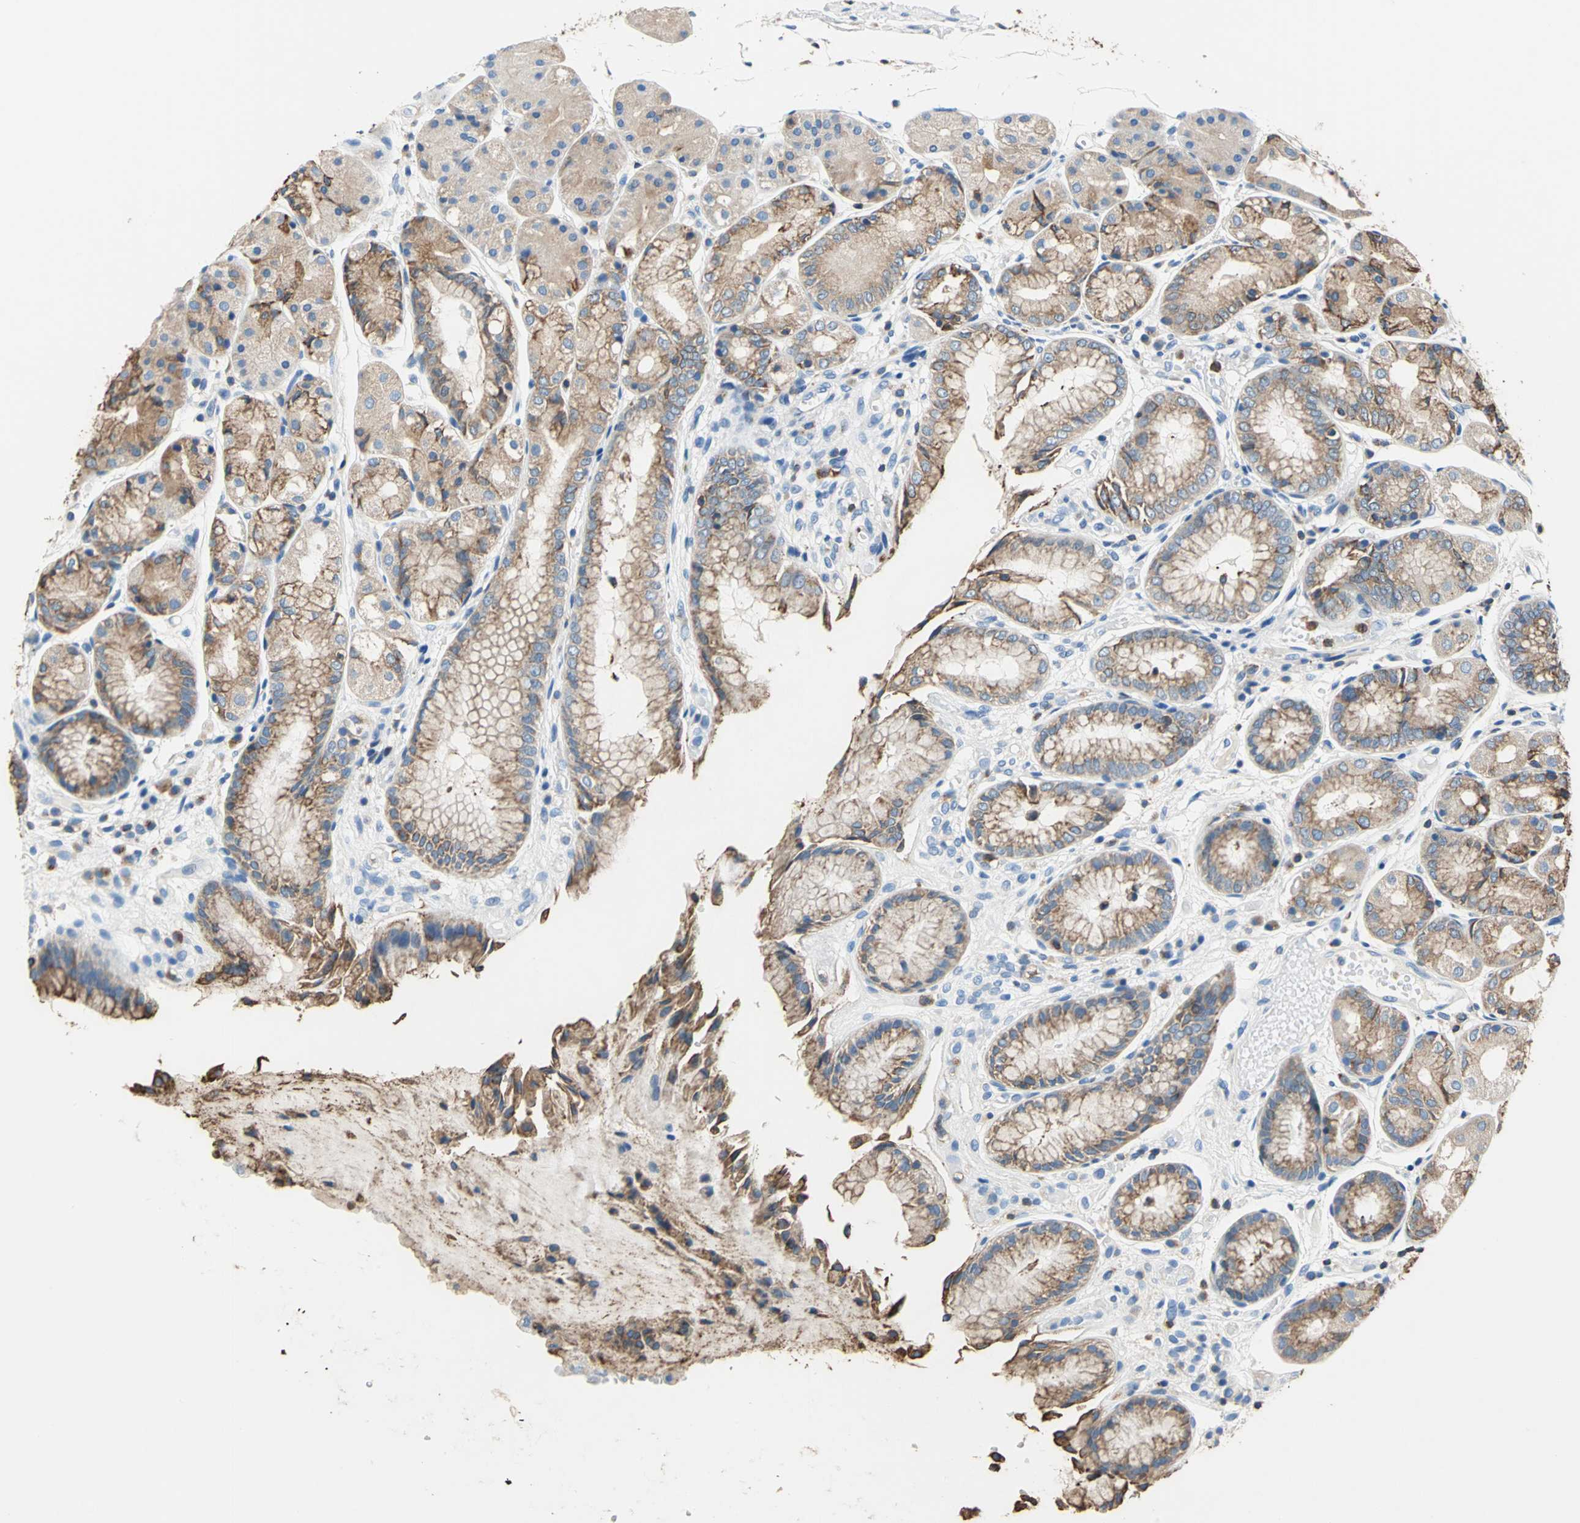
{"staining": {"intensity": "strong", "quantity": ">75%", "location": "cytoplasmic/membranous"}, "tissue": "stomach", "cell_type": "Glandular cells", "image_type": "normal", "snomed": [{"axis": "morphology", "description": "Normal tissue, NOS"}, {"axis": "topography", "description": "Stomach, upper"}], "caption": "Protein analysis of unremarkable stomach displays strong cytoplasmic/membranous positivity in approximately >75% of glandular cells.", "gene": "SEPTIN11", "patient": {"sex": "male", "age": 72}}